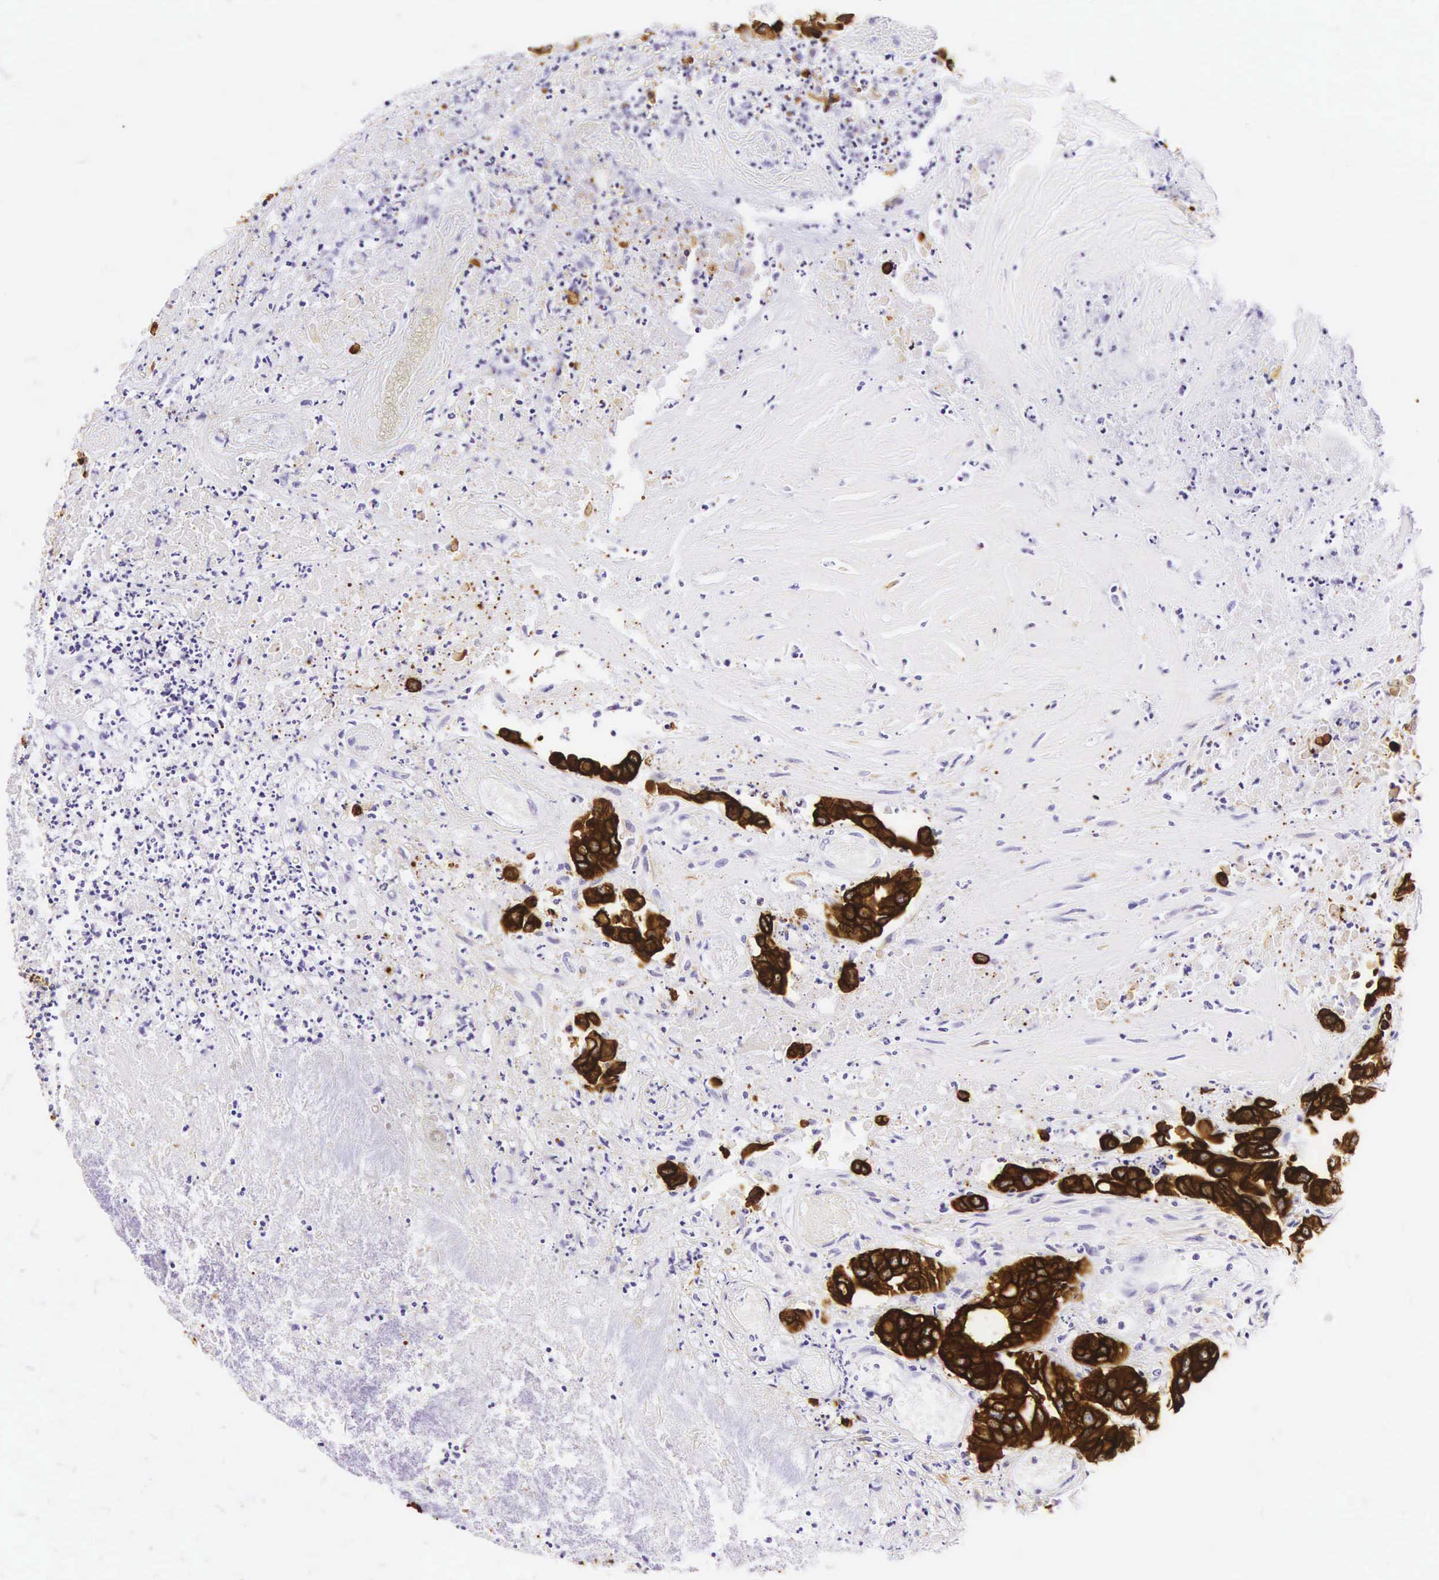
{"staining": {"intensity": "strong", "quantity": ">75%", "location": "cytoplasmic/membranous"}, "tissue": "colorectal cancer", "cell_type": "Tumor cells", "image_type": "cancer", "snomed": [{"axis": "morphology", "description": "Adenocarcinoma, NOS"}, {"axis": "topography", "description": "Colon"}], "caption": "Protein expression by immunohistochemistry (IHC) exhibits strong cytoplasmic/membranous staining in about >75% of tumor cells in colorectal cancer (adenocarcinoma).", "gene": "KRT18", "patient": {"sex": "female", "age": 70}}